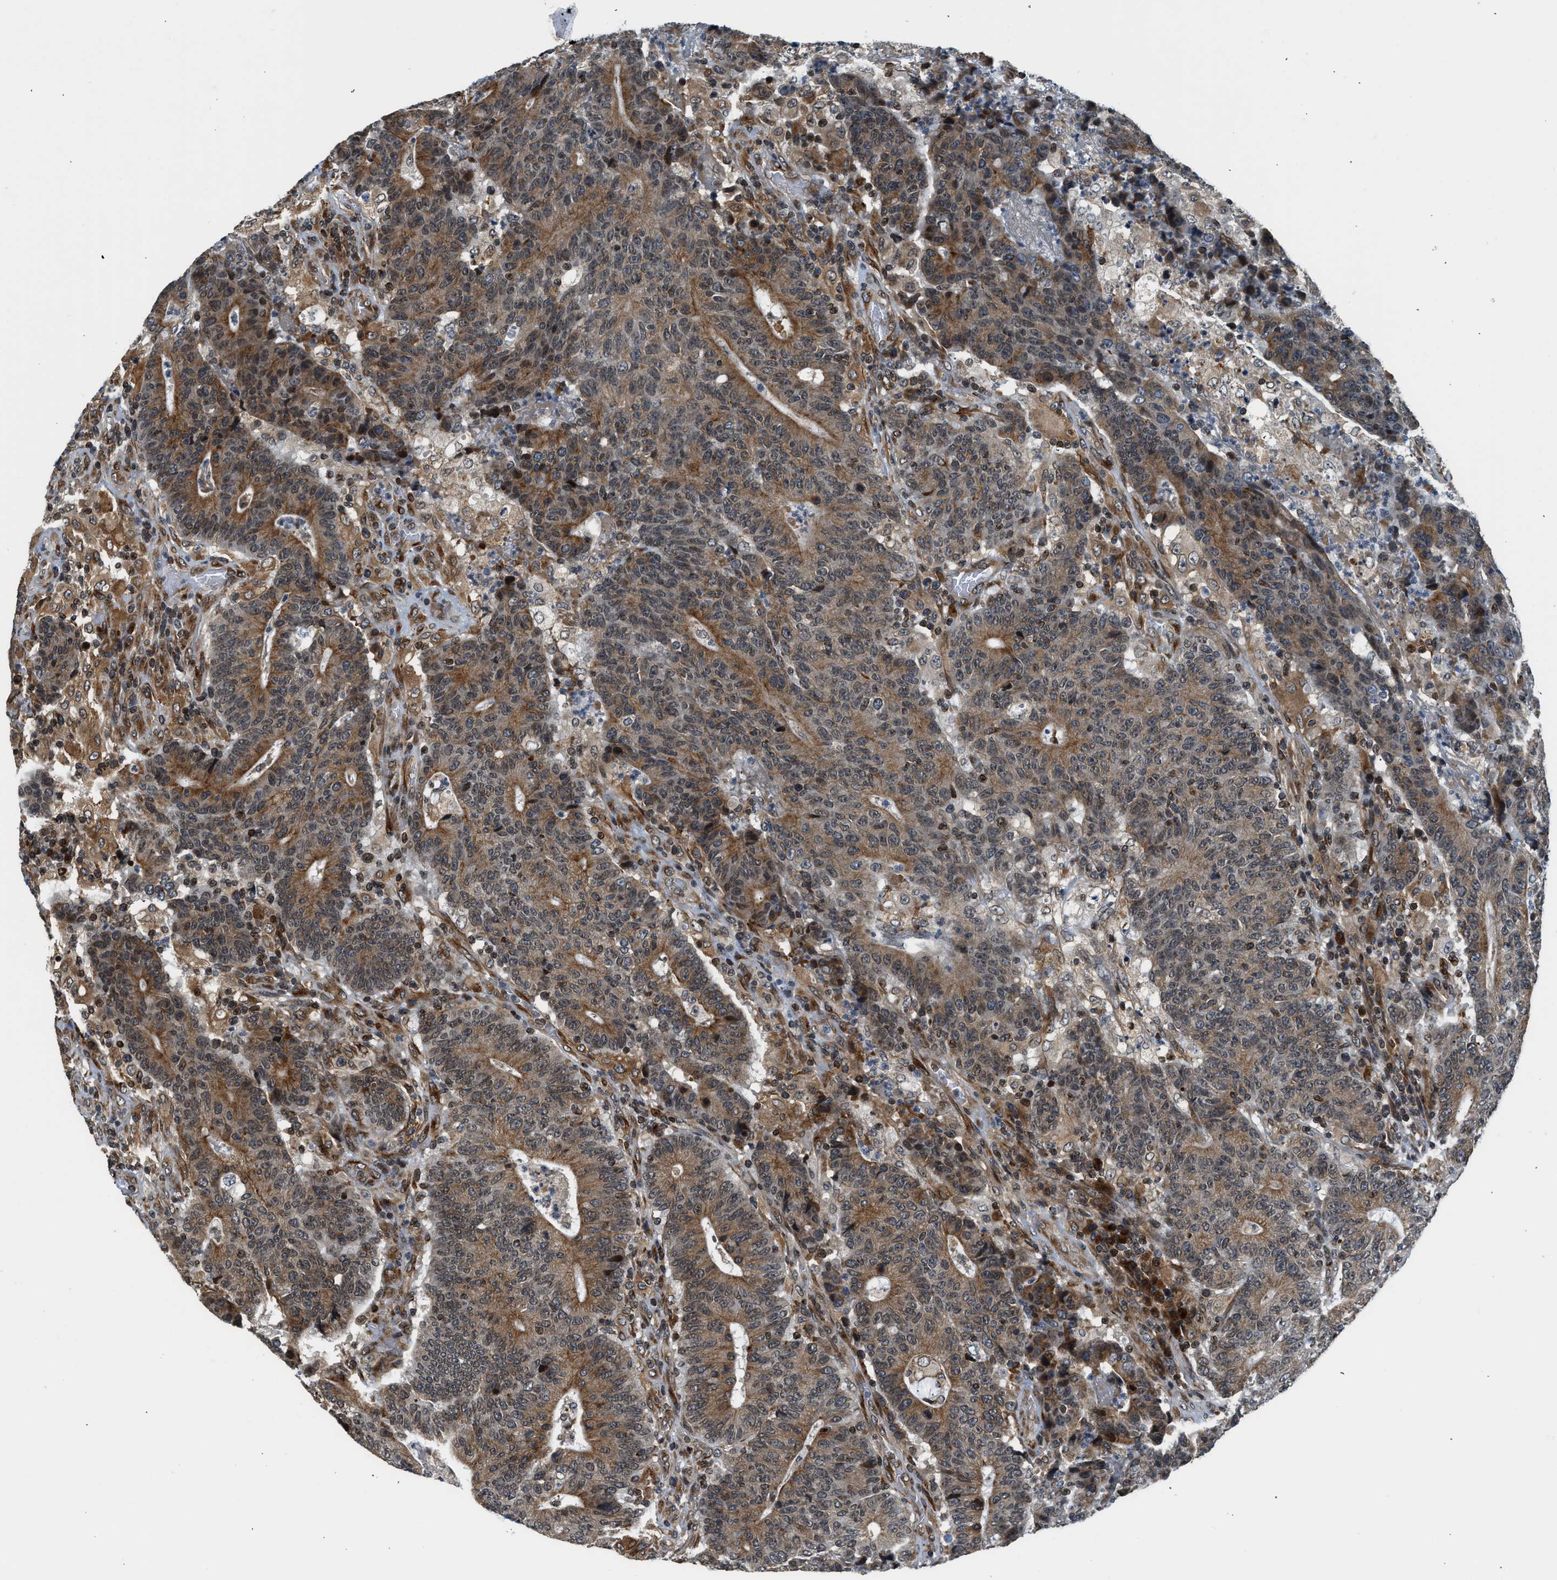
{"staining": {"intensity": "moderate", "quantity": ">75%", "location": "cytoplasmic/membranous"}, "tissue": "colorectal cancer", "cell_type": "Tumor cells", "image_type": "cancer", "snomed": [{"axis": "morphology", "description": "Normal tissue, NOS"}, {"axis": "morphology", "description": "Adenocarcinoma, NOS"}, {"axis": "topography", "description": "Colon"}], "caption": "Adenocarcinoma (colorectal) stained for a protein (brown) exhibits moderate cytoplasmic/membranous positive staining in about >75% of tumor cells.", "gene": "RETREG3", "patient": {"sex": "female", "age": 75}}